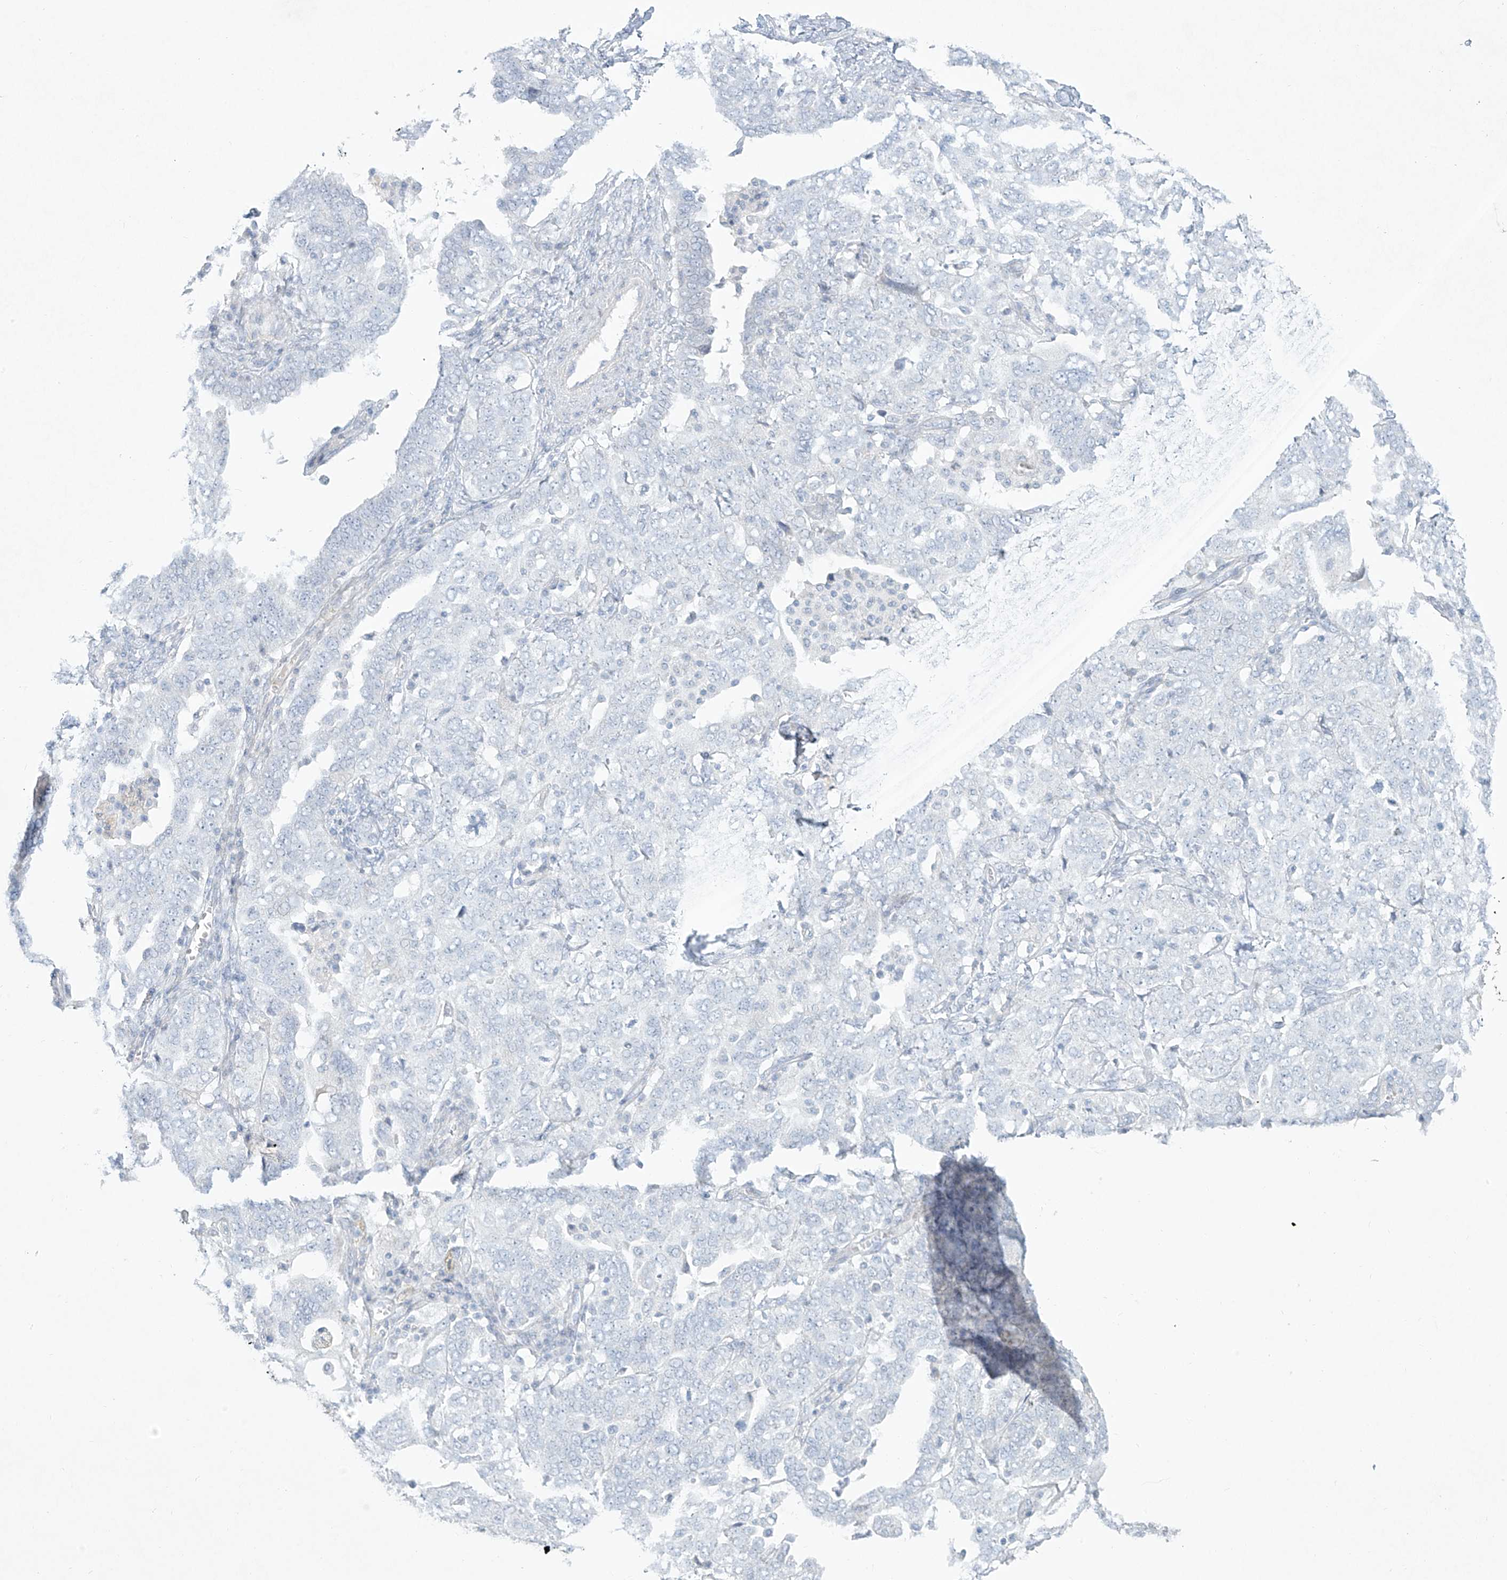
{"staining": {"intensity": "negative", "quantity": "none", "location": "none"}, "tissue": "ovarian cancer", "cell_type": "Tumor cells", "image_type": "cancer", "snomed": [{"axis": "morphology", "description": "Carcinoma, endometroid"}, {"axis": "topography", "description": "Ovary"}], "caption": "Tumor cells are negative for brown protein staining in endometroid carcinoma (ovarian).", "gene": "PAX6", "patient": {"sex": "female", "age": 62}}